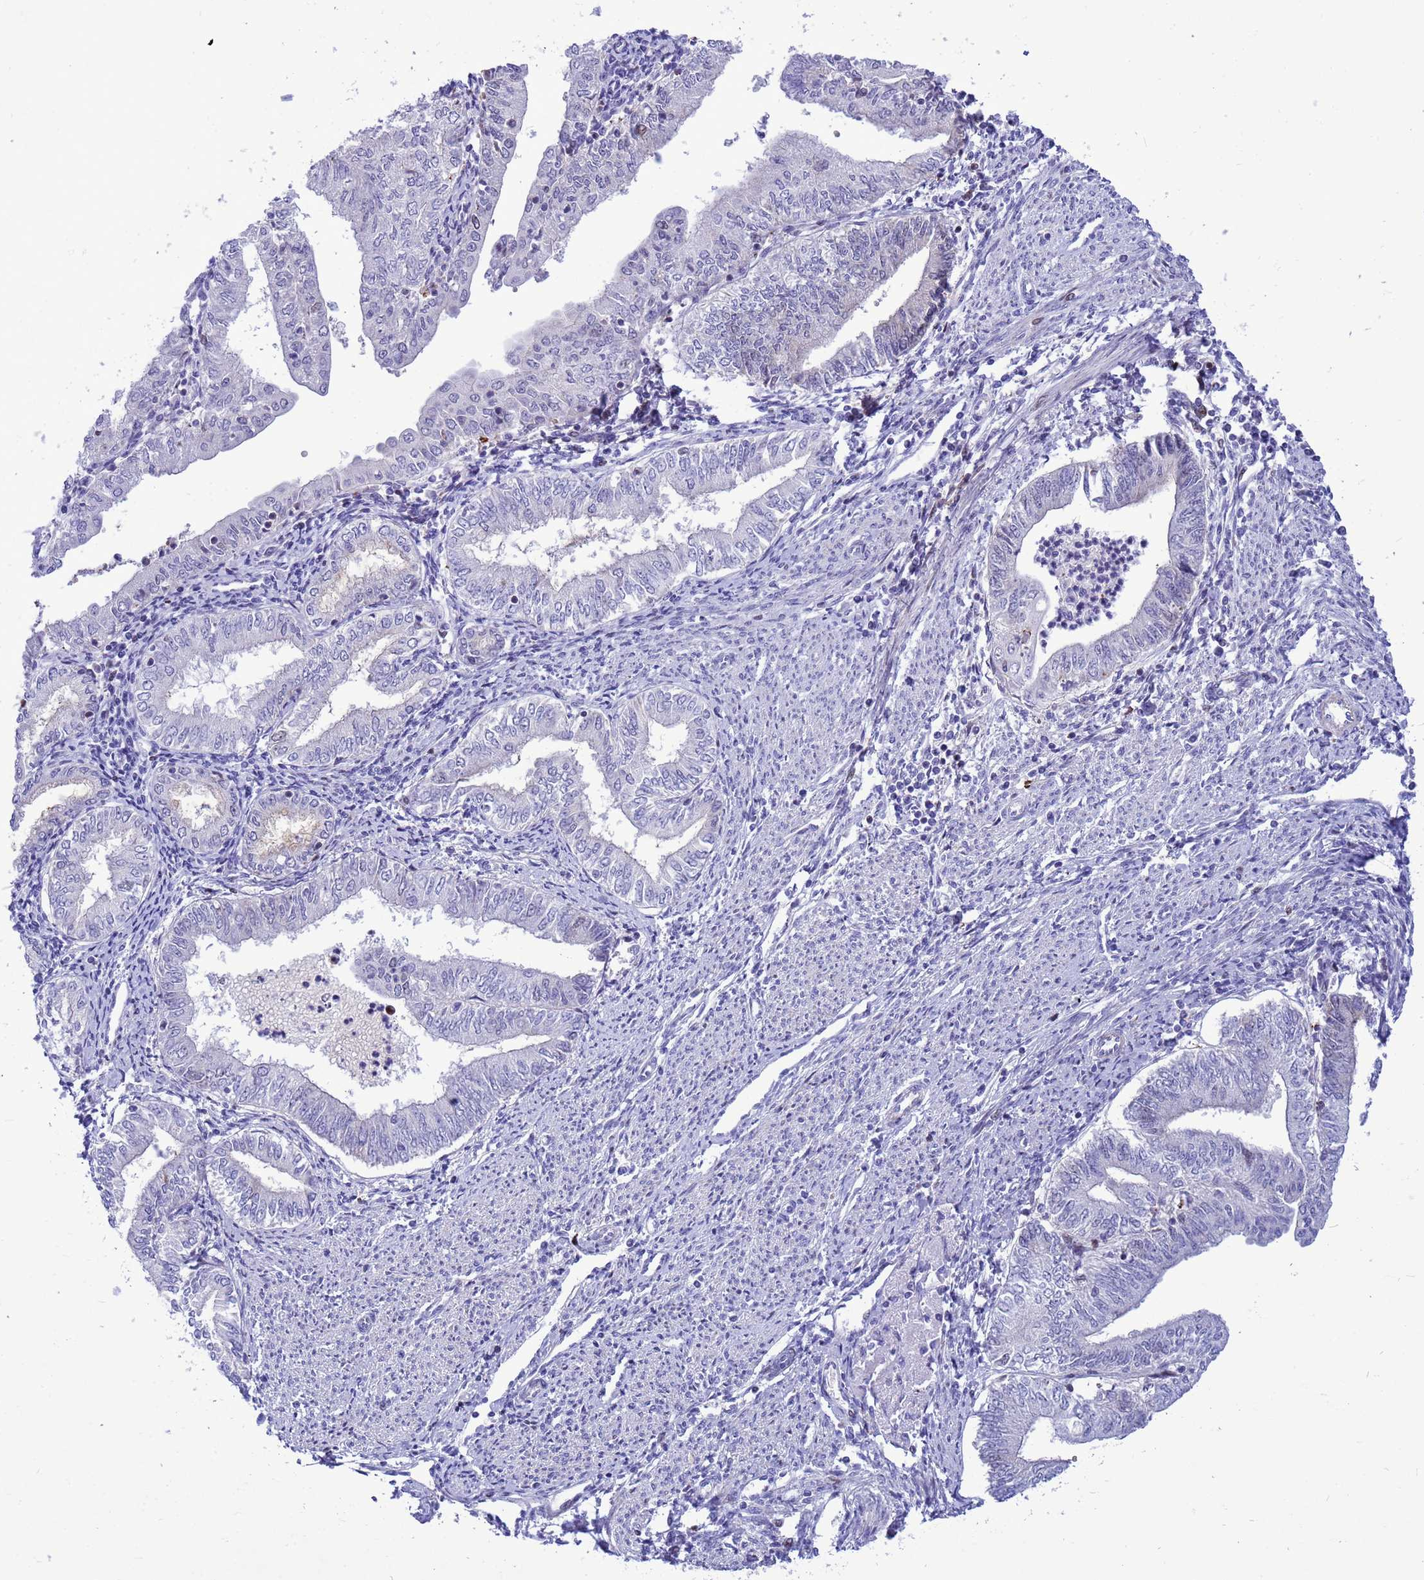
{"staining": {"intensity": "negative", "quantity": "none", "location": "none"}, "tissue": "endometrial cancer", "cell_type": "Tumor cells", "image_type": "cancer", "snomed": [{"axis": "morphology", "description": "Adenocarcinoma, NOS"}, {"axis": "topography", "description": "Endometrium"}], "caption": "Protein analysis of endometrial cancer (adenocarcinoma) reveals no significant staining in tumor cells. The staining was performed using DAB to visualize the protein expression in brown, while the nuclei were stained in blue with hematoxylin (Magnification: 20x).", "gene": "ADAMTS7", "patient": {"sex": "female", "age": 66}}